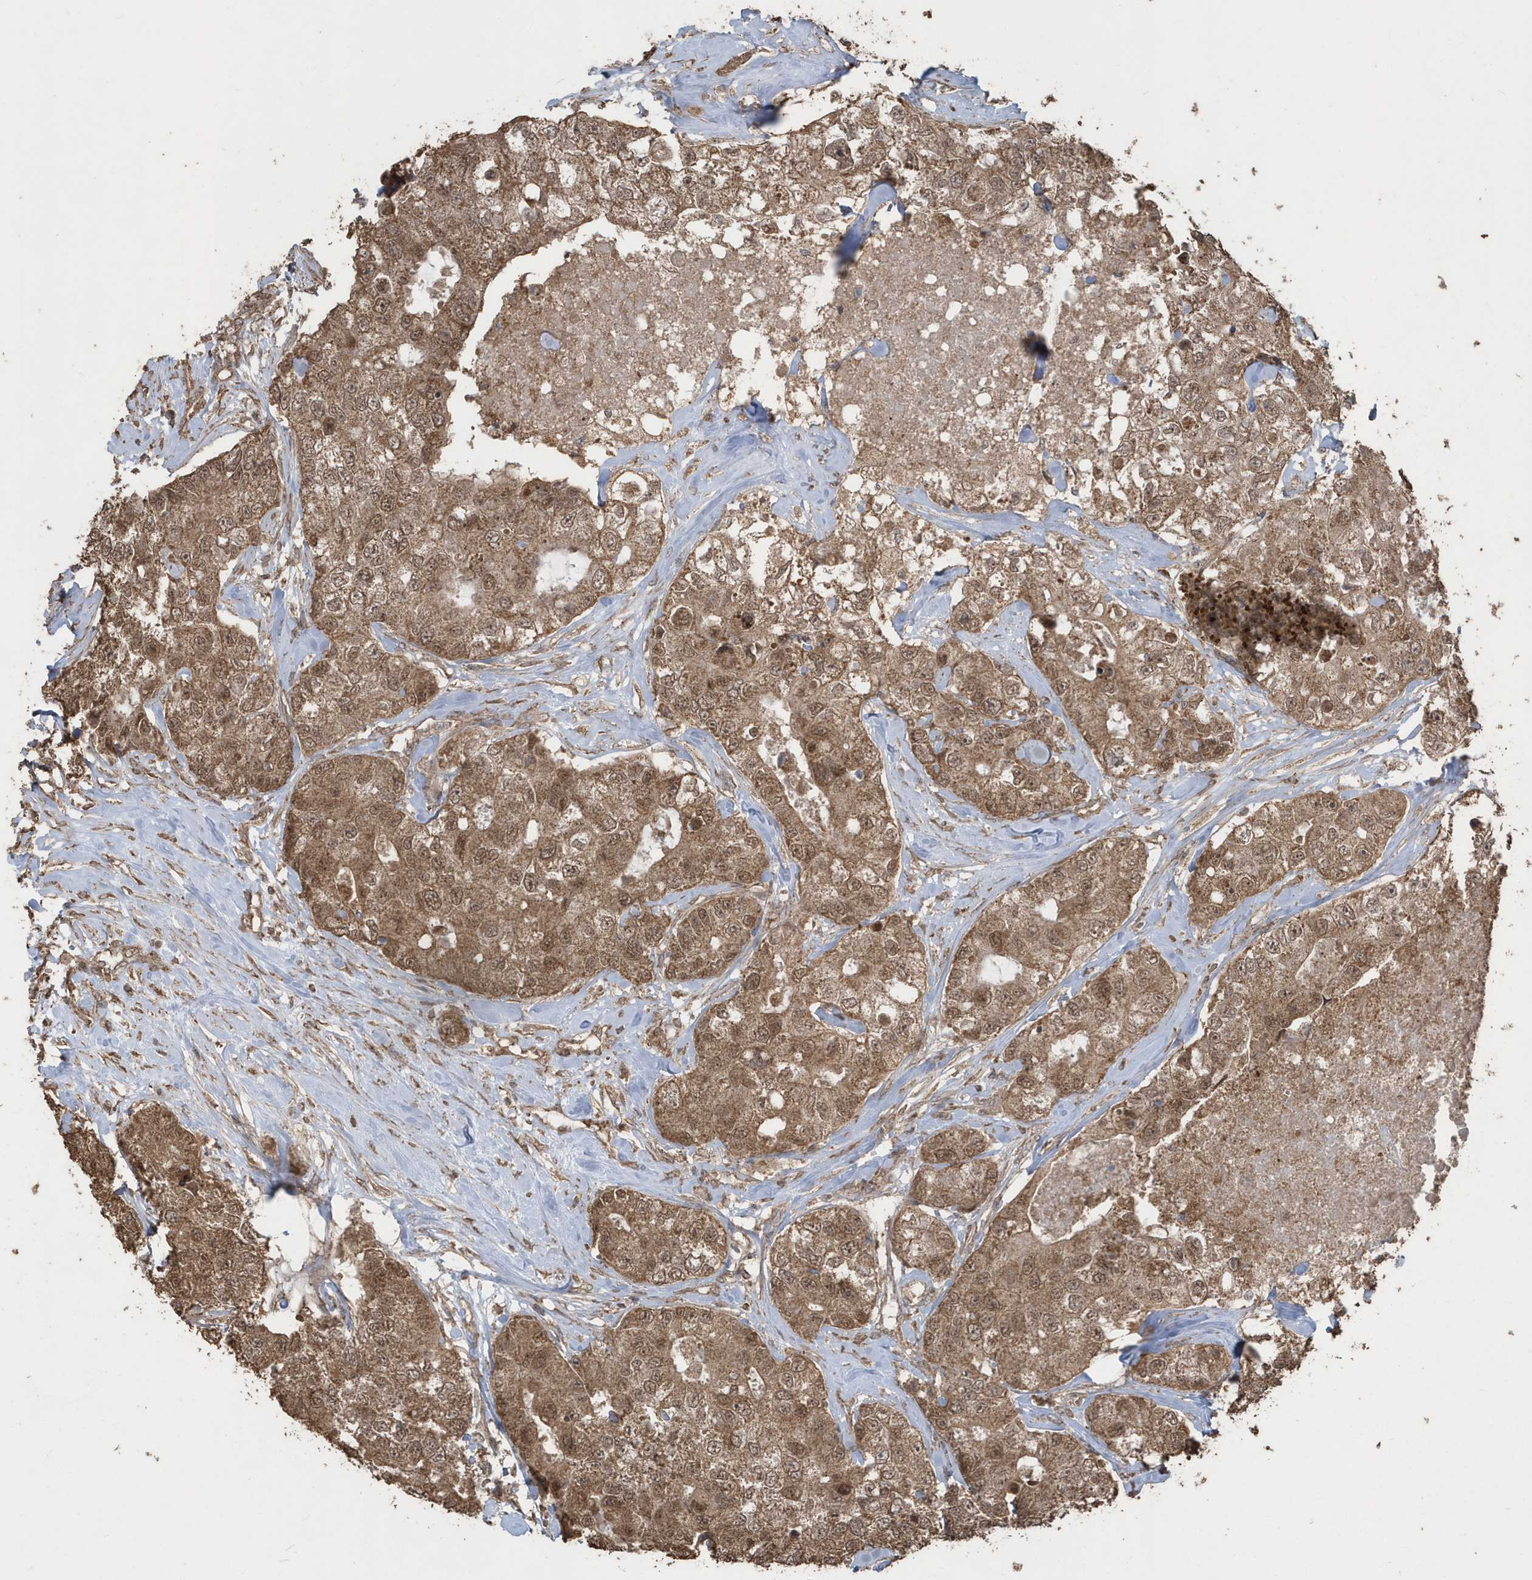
{"staining": {"intensity": "moderate", "quantity": ">75%", "location": "cytoplasmic/membranous,nuclear"}, "tissue": "breast cancer", "cell_type": "Tumor cells", "image_type": "cancer", "snomed": [{"axis": "morphology", "description": "Duct carcinoma"}, {"axis": "topography", "description": "Breast"}], "caption": "The photomicrograph displays a brown stain indicating the presence of a protein in the cytoplasmic/membranous and nuclear of tumor cells in breast cancer (infiltrating ductal carcinoma).", "gene": "PAXBP1", "patient": {"sex": "female", "age": 62}}